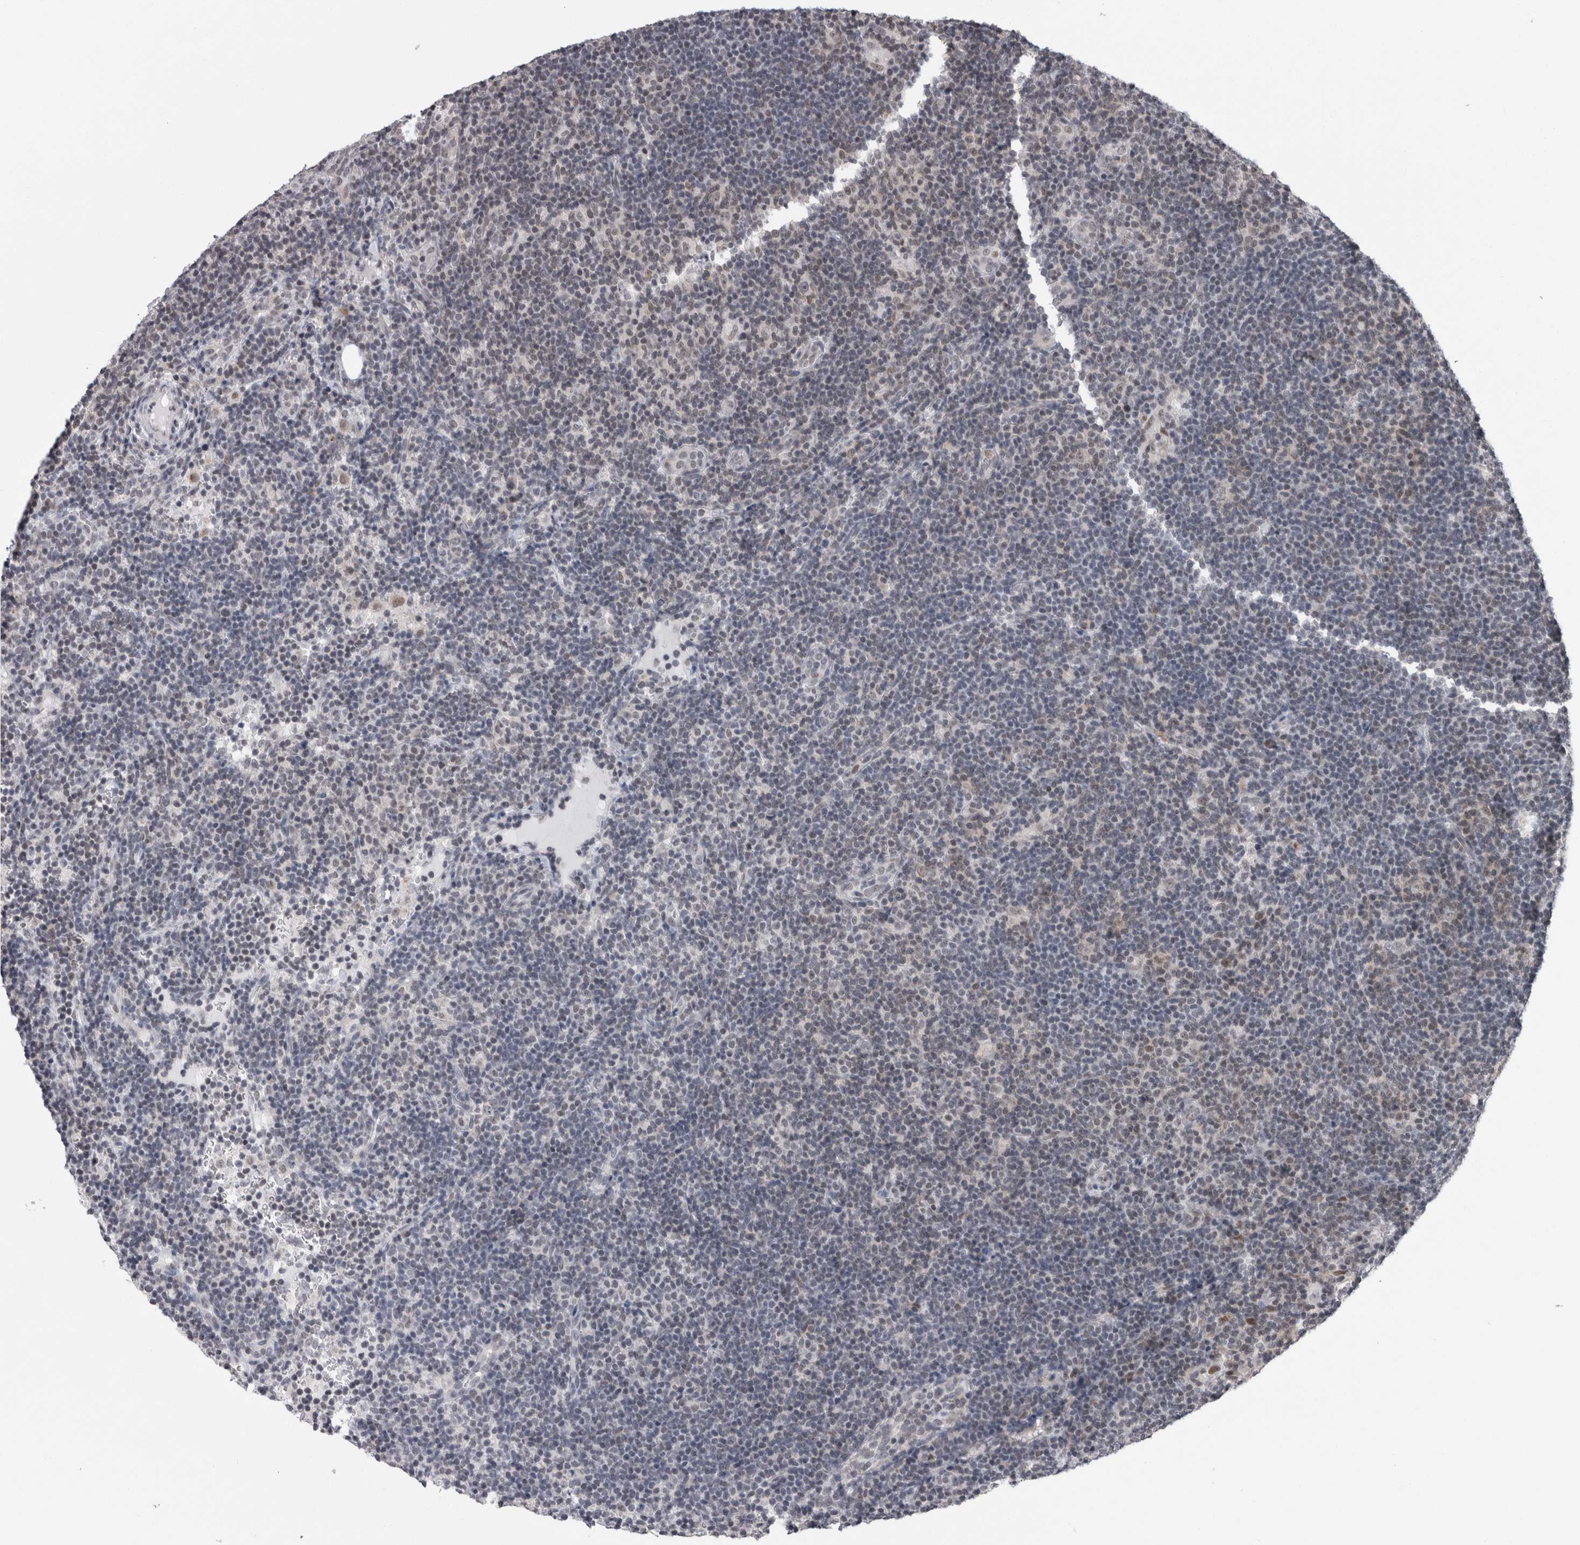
{"staining": {"intensity": "negative", "quantity": "none", "location": "none"}, "tissue": "lymphoma", "cell_type": "Tumor cells", "image_type": "cancer", "snomed": [{"axis": "morphology", "description": "Hodgkin's disease, NOS"}, {"axis": "topography", "description": "Lymph node"}], "caption": "Immunohistochemistry of Hodgkin's disease displays no positivity in tumor cells.", "gene": "ZBTB11", "patient": {"sex": "female", "age": 57}}